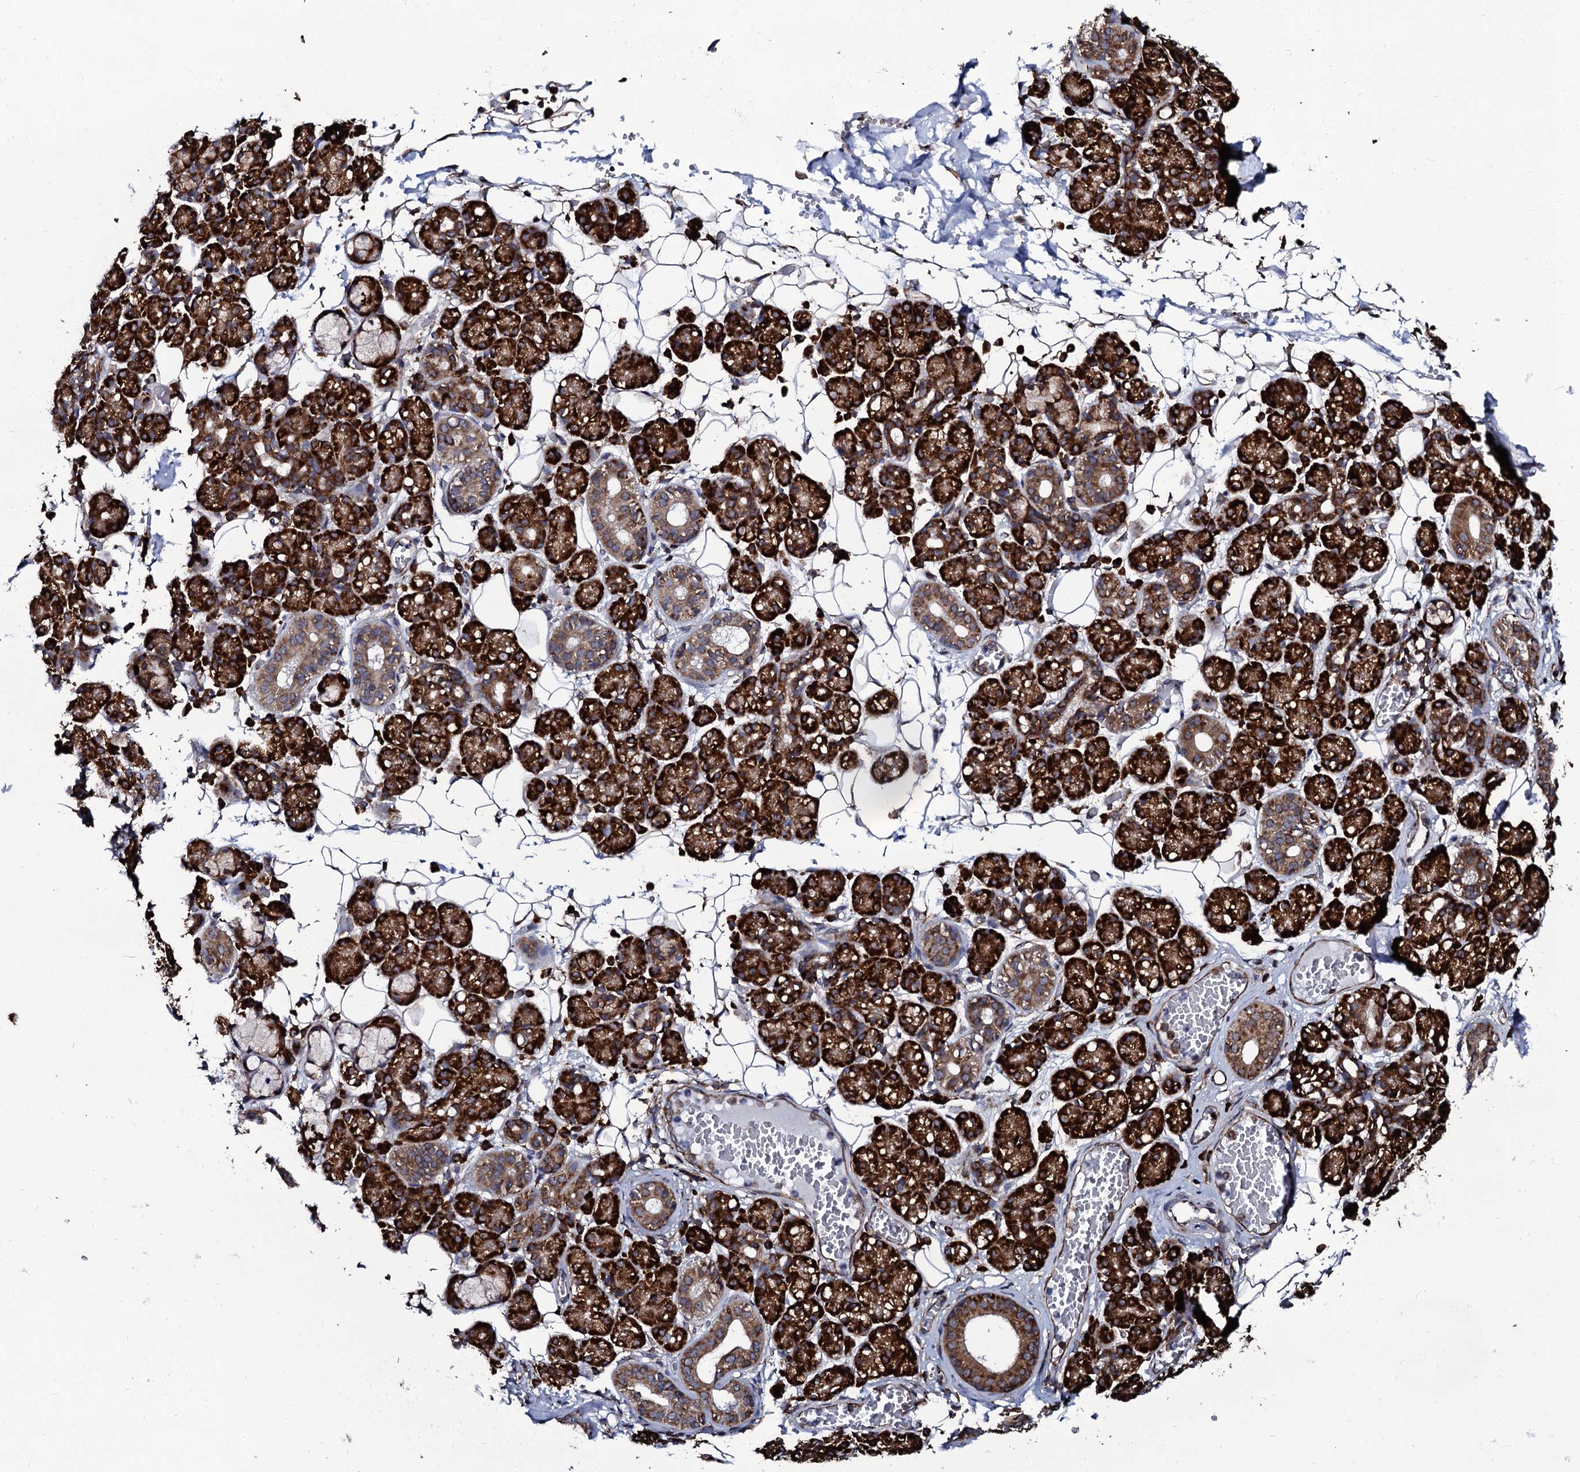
{"staining": {"intensity": "strong", "quantity": ">75%", "location": "cytoplasmic/membranous"}, "tissue": "salivary gland", "cell_type": "Glandular cells", "image_type": "normal", "snomed": [{"axis": "morphology", "description": "Normal tissue, NOS"}, {"axis": "topography", "description": "Salivary gland"}], "caption": "Brown immunohistochemical staining in normal human salivary gland exhibits strong cytoplasmic/membranous staining in approximately >75% of glandular cells. (DAB (3,3'-diaminobenzidine) = brown stain, brightfield microscopy at high magnification).", "gene": "SPTY2D1", "patient": {"sex": "male", "age": 63}}